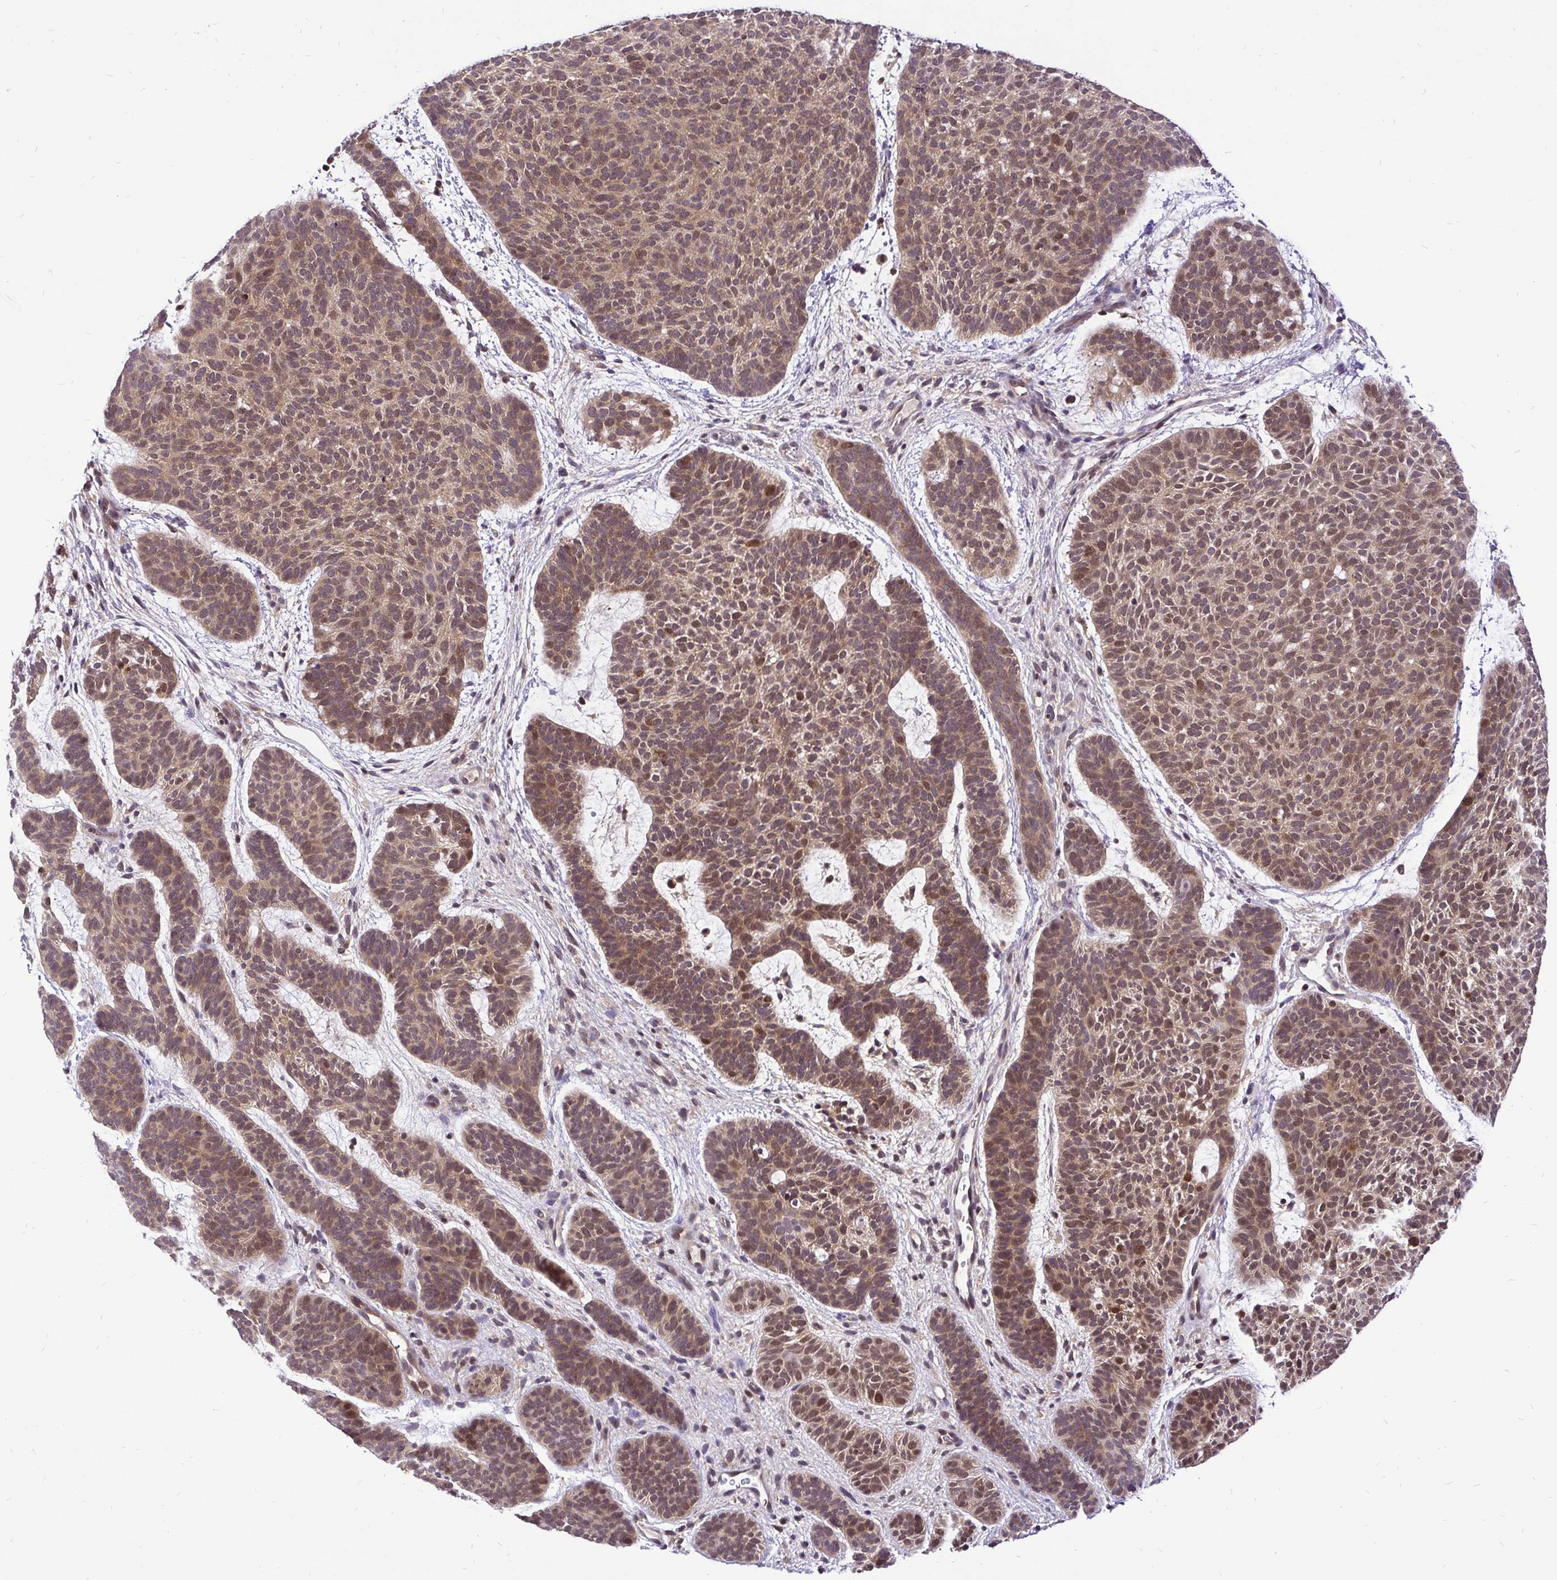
{"staining": {"intensity": "moderate", "quantity": ">75%", "location": "cytoplasmic/membranous,nuclear"}, "tissue": "skin cancer", "cell_type": "Tumor cells", "image_type": "cancer", "snomed": [{"axis": "morphology", "description": "Basal cell carcinoma"}, {"axis": "topography", "description": "Skin"}, {"axis": "topography", "description": "Skin of face"}], "caption": "Immunohistochemistry (IHC) histopathology image of neoplastic tissue: skin cancer (basal cell carcinoma) stained using IHC displays medium levels of moderate protein expression localized specifically in the cytoplasmic/membranous and nuclear of tumor cells, appearing as a cytoplasmic/membranous and nuclear brown color.", "gene": "UBE2M", "patient": {"sex": "male", "age": 73}}